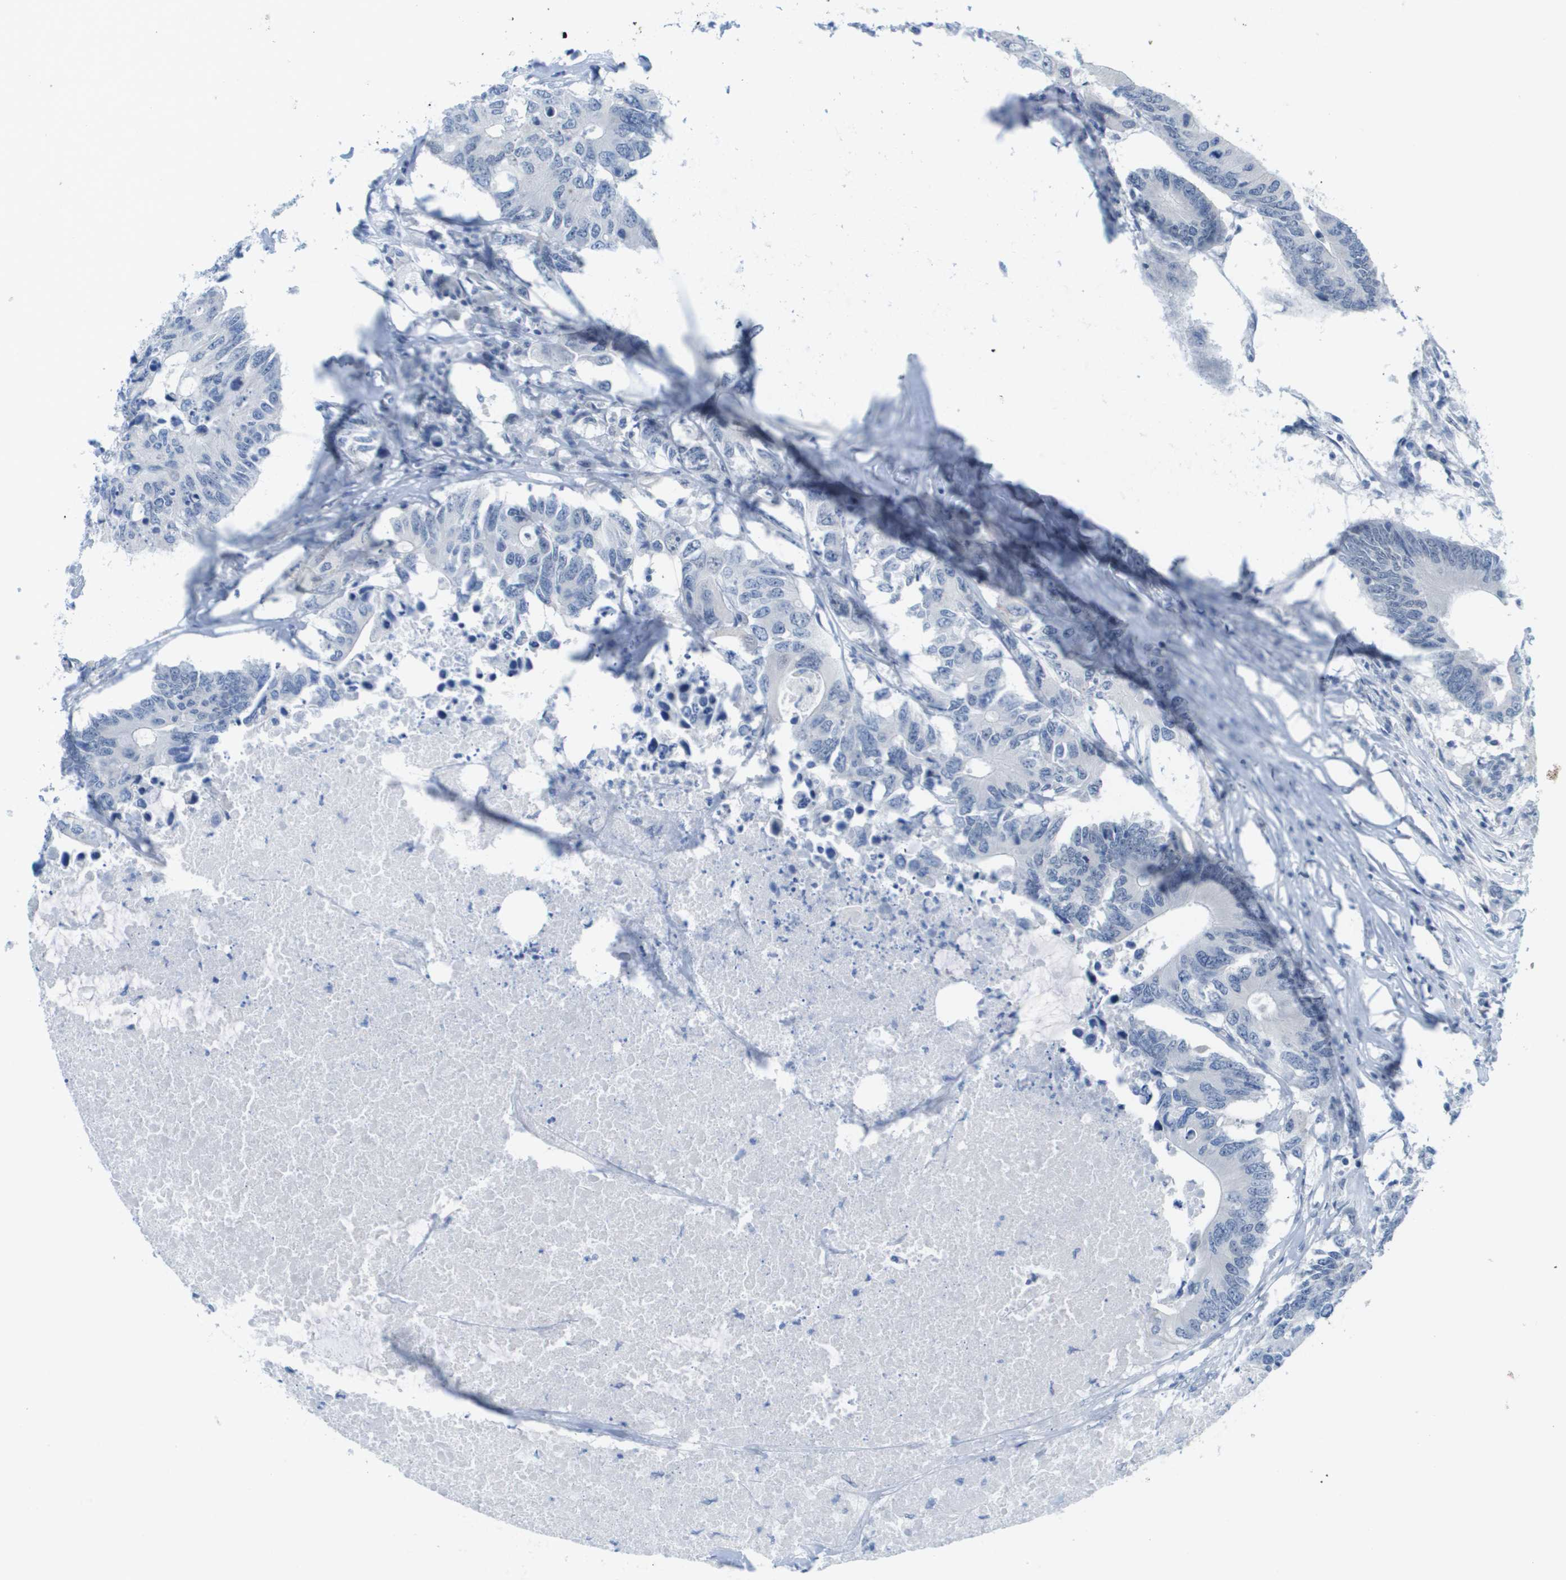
{"staining": {"intensity": "negative", "quantity": "none", "location": "none"}, "tissue": "colorectal cancer", "cell_type": "Tumor cells", "image_type": "cancer", "snomed": [{"axis": "morphology", "description": "Adenocarcinoma, NOS"}, {"axis": "topography", "description": "Colon"}], "caption": "Tumor cells show no significant protein positivity in adenocarcinoma (colorectal).", "gene": "ARID1B", "patient": {"sex": "male", "age": 71}}